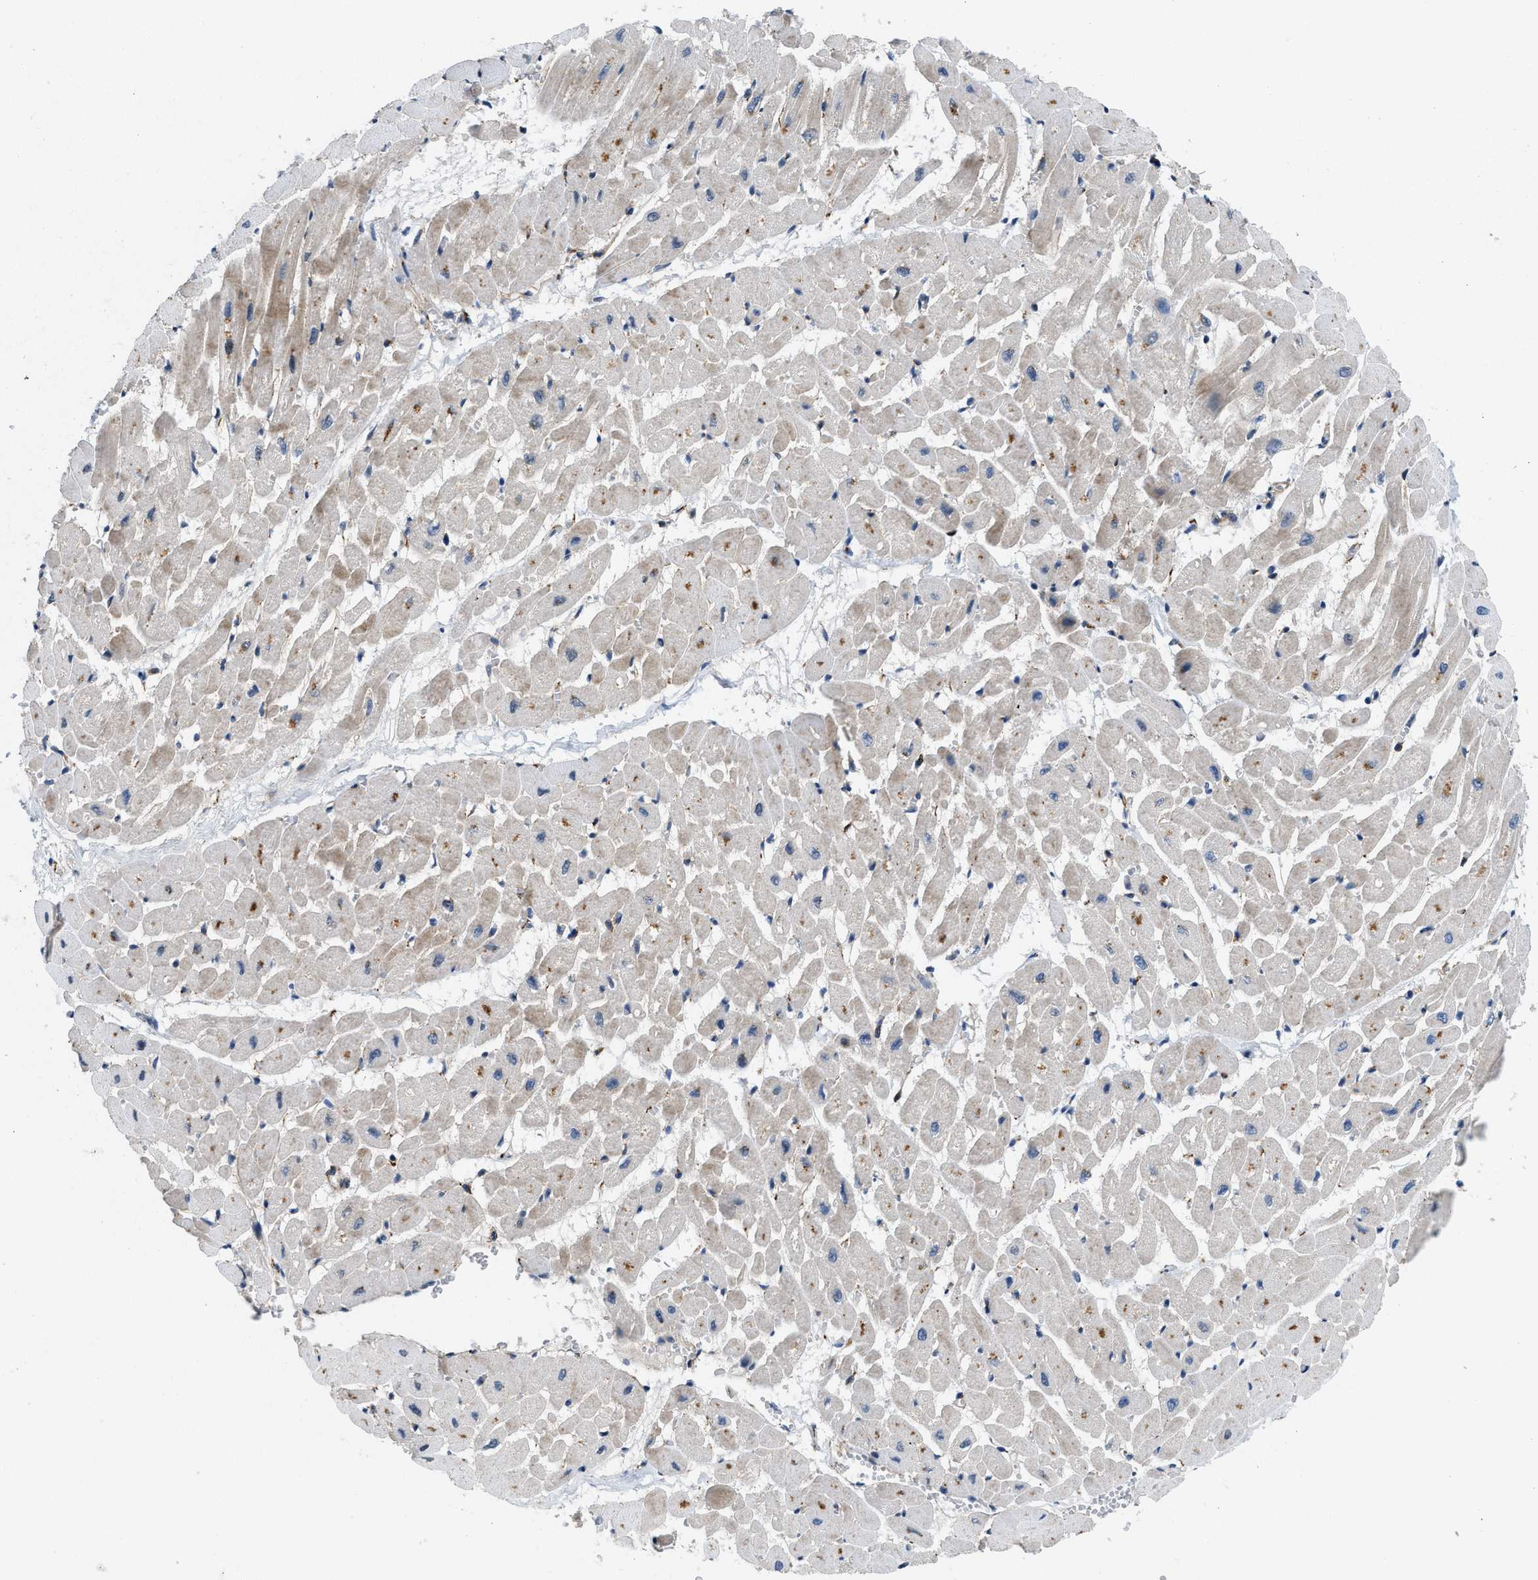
{"staining": {"intensity": "moderate", "quantity": "25%-75%", "location": "cytoplasmic/membranous"}, "tissue": "heart muscle", "cell_type": "Cardiomyocytes", "image_type": "normal", "snomed": [{"axis": "morphology", "description": "Normal tissue, NOS"}, {"axis": "topography", "description": "Heart"}], "caption": "Immunohistochemistry (IHC) staining of normal heart muscle, which exhibits medium levels of moderate cytoplasmic/membranous positivity in approximately 25%-75% of cardiomyocytes indicating moderate cytoplasmic/membranous protein positivity. The staining was performed using DAB (3,3'-diaminobenzidine) (brown) for protein detection and nuclei were counterstained in hematoxylin (blue).", "gene": "ZNF599", "patient": {"sex": "male", "age": 45}}